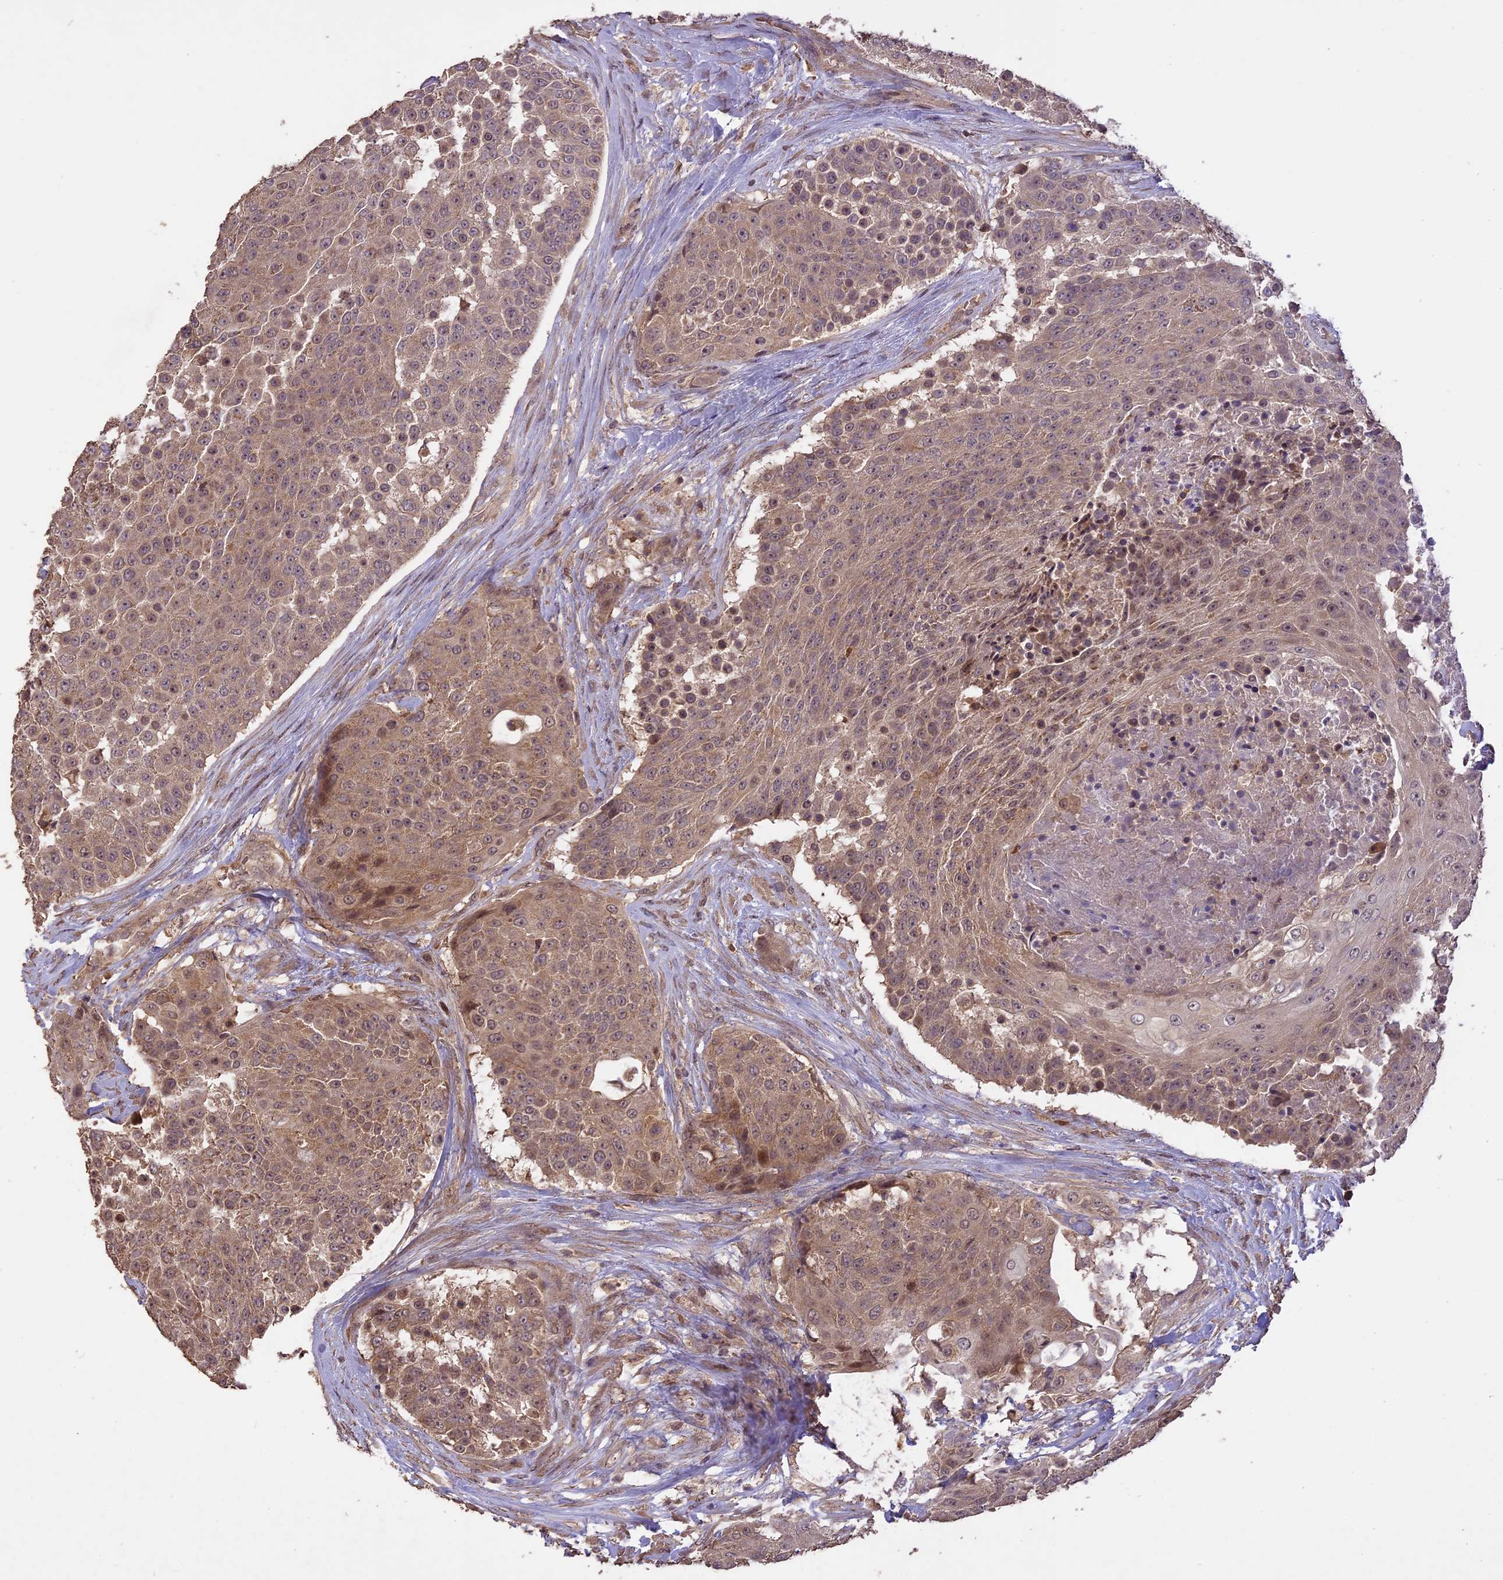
{"staining": {"intensity": "moderate", "quantity": "25%-75%", "location": "cytoplasmic/membranous,nuclear"}, "tissue": "urothelial cancer", "cell_type": "Tumor cells", "image_type": "cancer", "snomed": [{"axis": "morphology", "description": "Urothelial carcinoma, High grade"}, {"axis": "topography", "description": "Urinary bladder"}], "caption": "Protein analysis of urothelial cancer tissue exhibits moderate cytoplasmic/membranous and nuclear staining in about 25%-75% of tumor cells.", "gene": "TIGD7", "patient": {"sex": "female", "age": 63}}